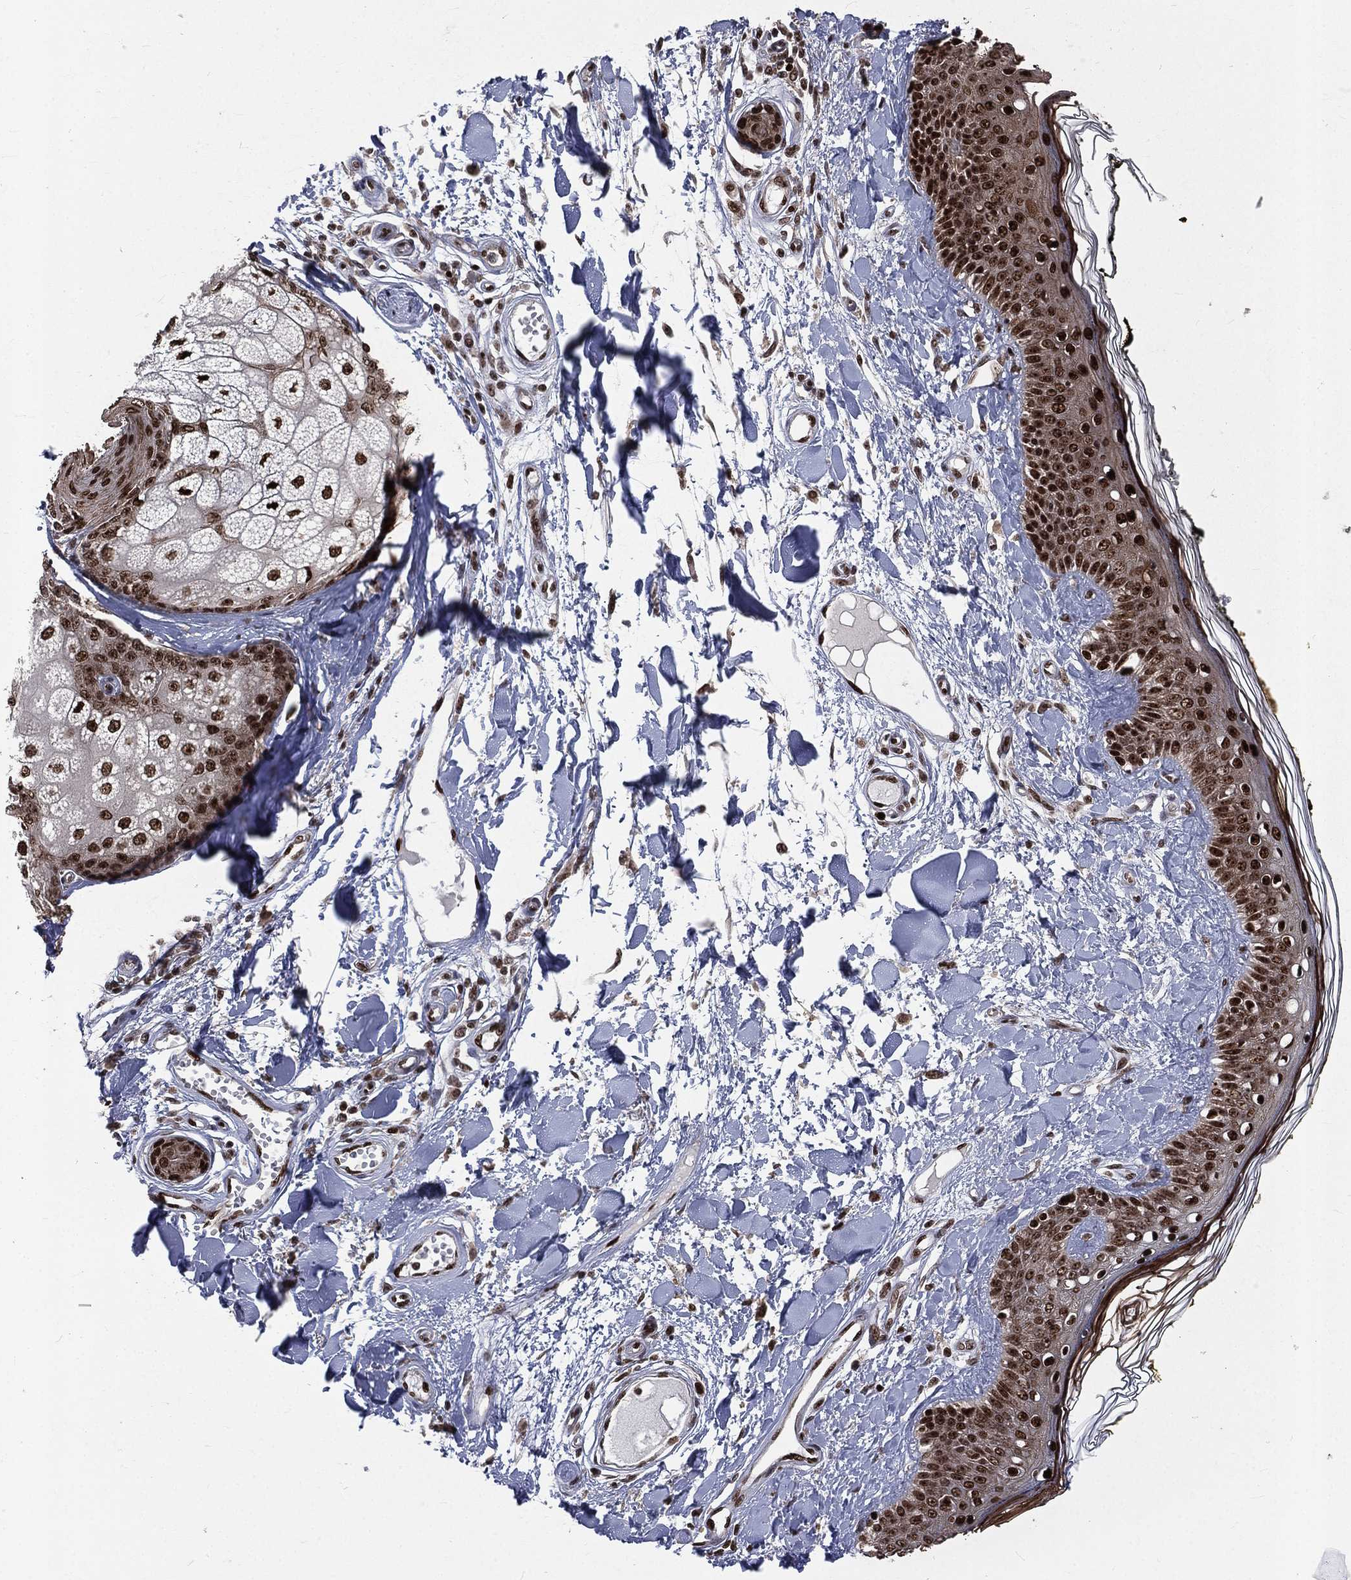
{"staining": {"intensity": "moderate", "quantity": ">75%", "location": "nuclear"}, "tissue": "skin", "cell_type": "Fibroblasts", "image_type": "normal", "snomed": [{"axis": "morphology", "description": "Normal tissue, NOS"}, {"axis": "topography", "description": "Skin"}], "caption": "High-magnification brightfield microscopy of normal skin stained with DAB (3,3'-diaminobenzidine) (brown) and counterstained with hematoxylin (blue). fibroblasts exhibit moderate nuclear expression is appreciated in approximately>75% of cells. (Brightfield microscopy of DAB IHC at high magnification).", "gene": "POLB", "patient": {"sex": "male", "age": 76}}